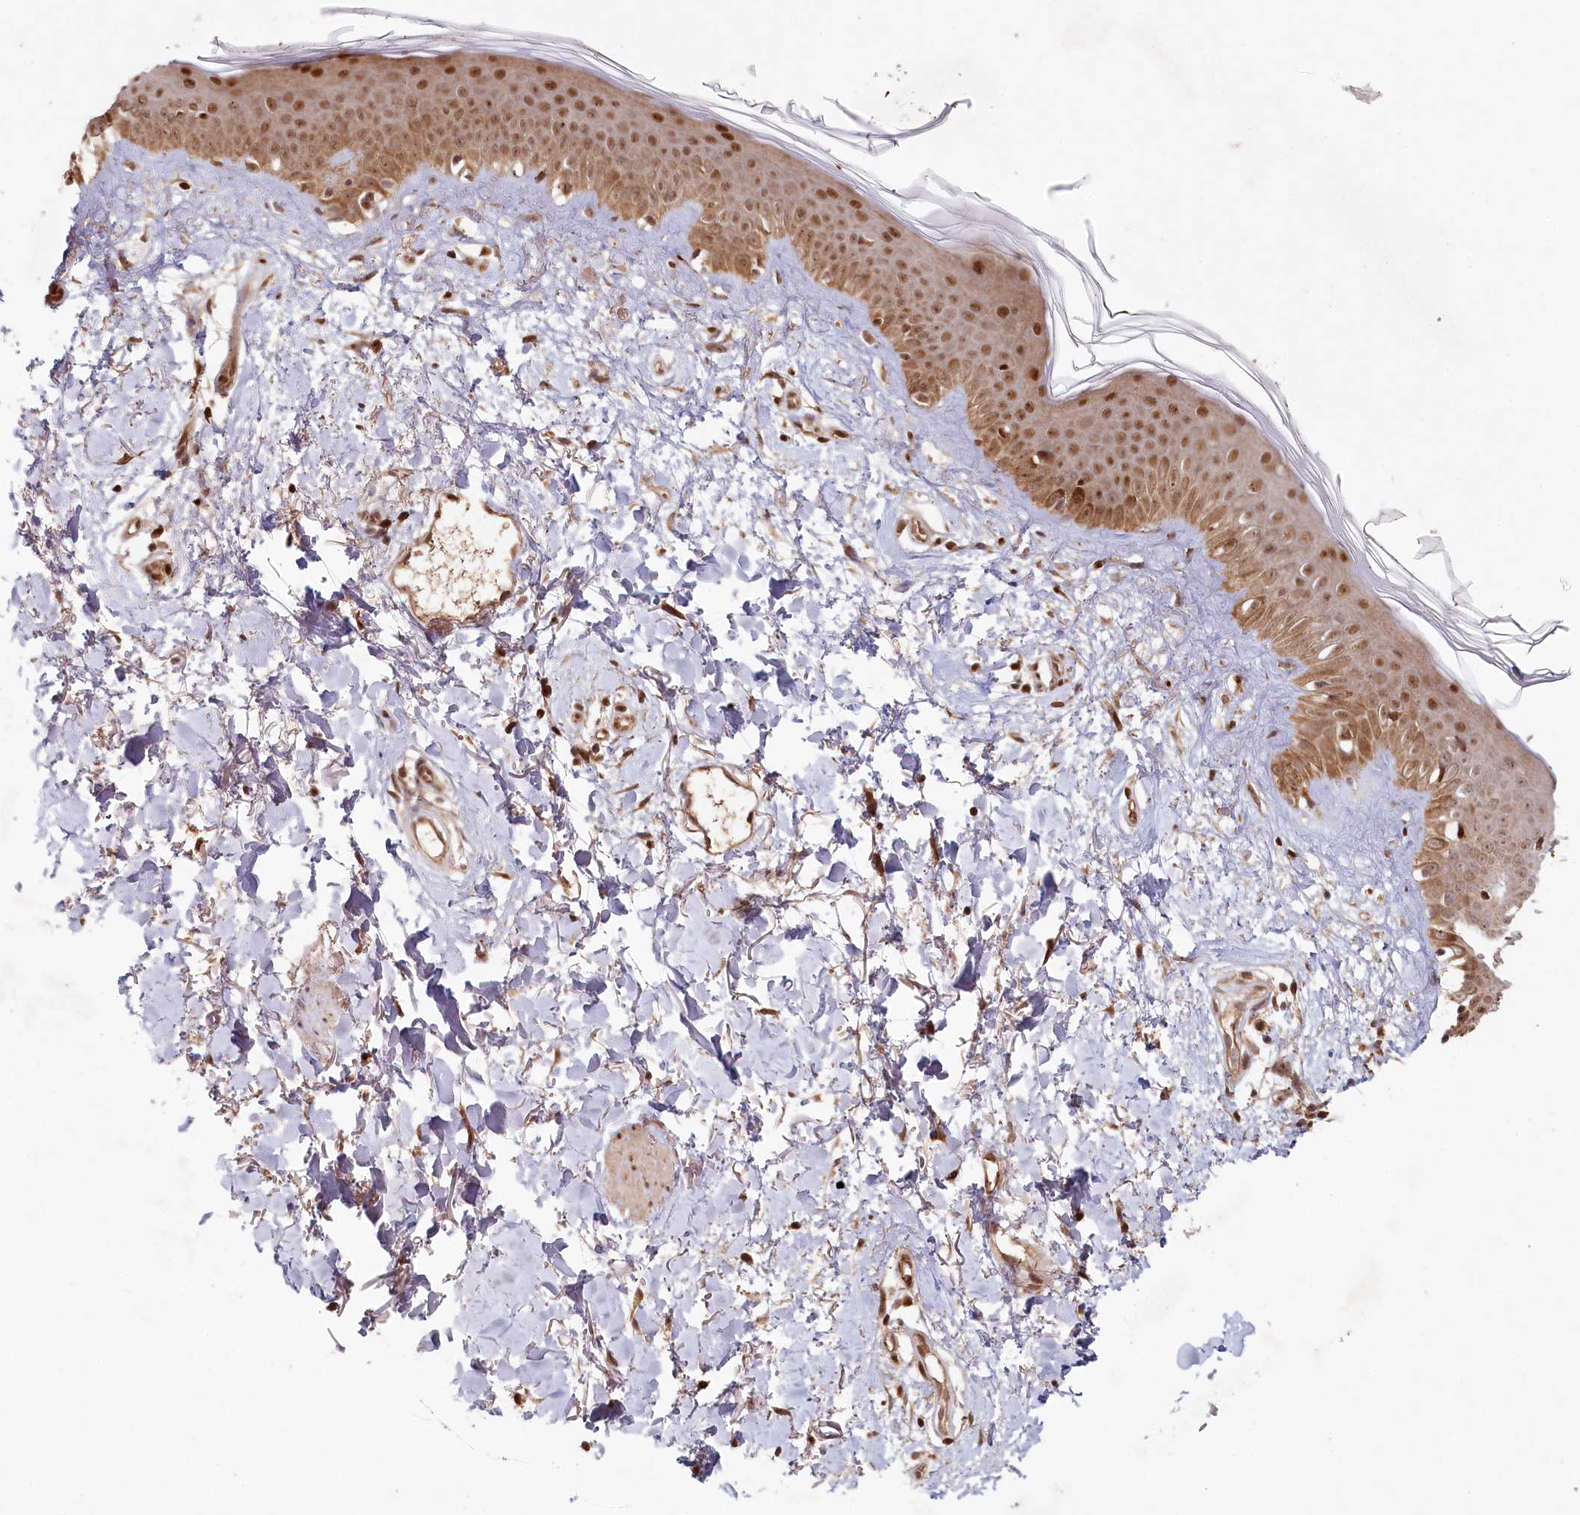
{"staining": {"intensity": "moderate", "quantity": ">75%", "location": "cytoplasmic/membranous"}, "tissue": "skin", "cell_type": "Fibroblasts", "image_type": "normal", "snomed": [{"axis": "morphology", "description": "Normal tissue, NOS"}, {"axis": "topography", "description": "Skin"}], "caption": "Skin stained with IHC demonstrates moderate cytoplasmic/membranous expression in about >75% of fibroblasts. The staining was performed using DAB to visualize the protein expression in brown, while the nuclei were stained in blue with hematoxylin (Magnification: 20x).", "gene": "WAPL", "patient": {"sex": "female", "age": 58}}